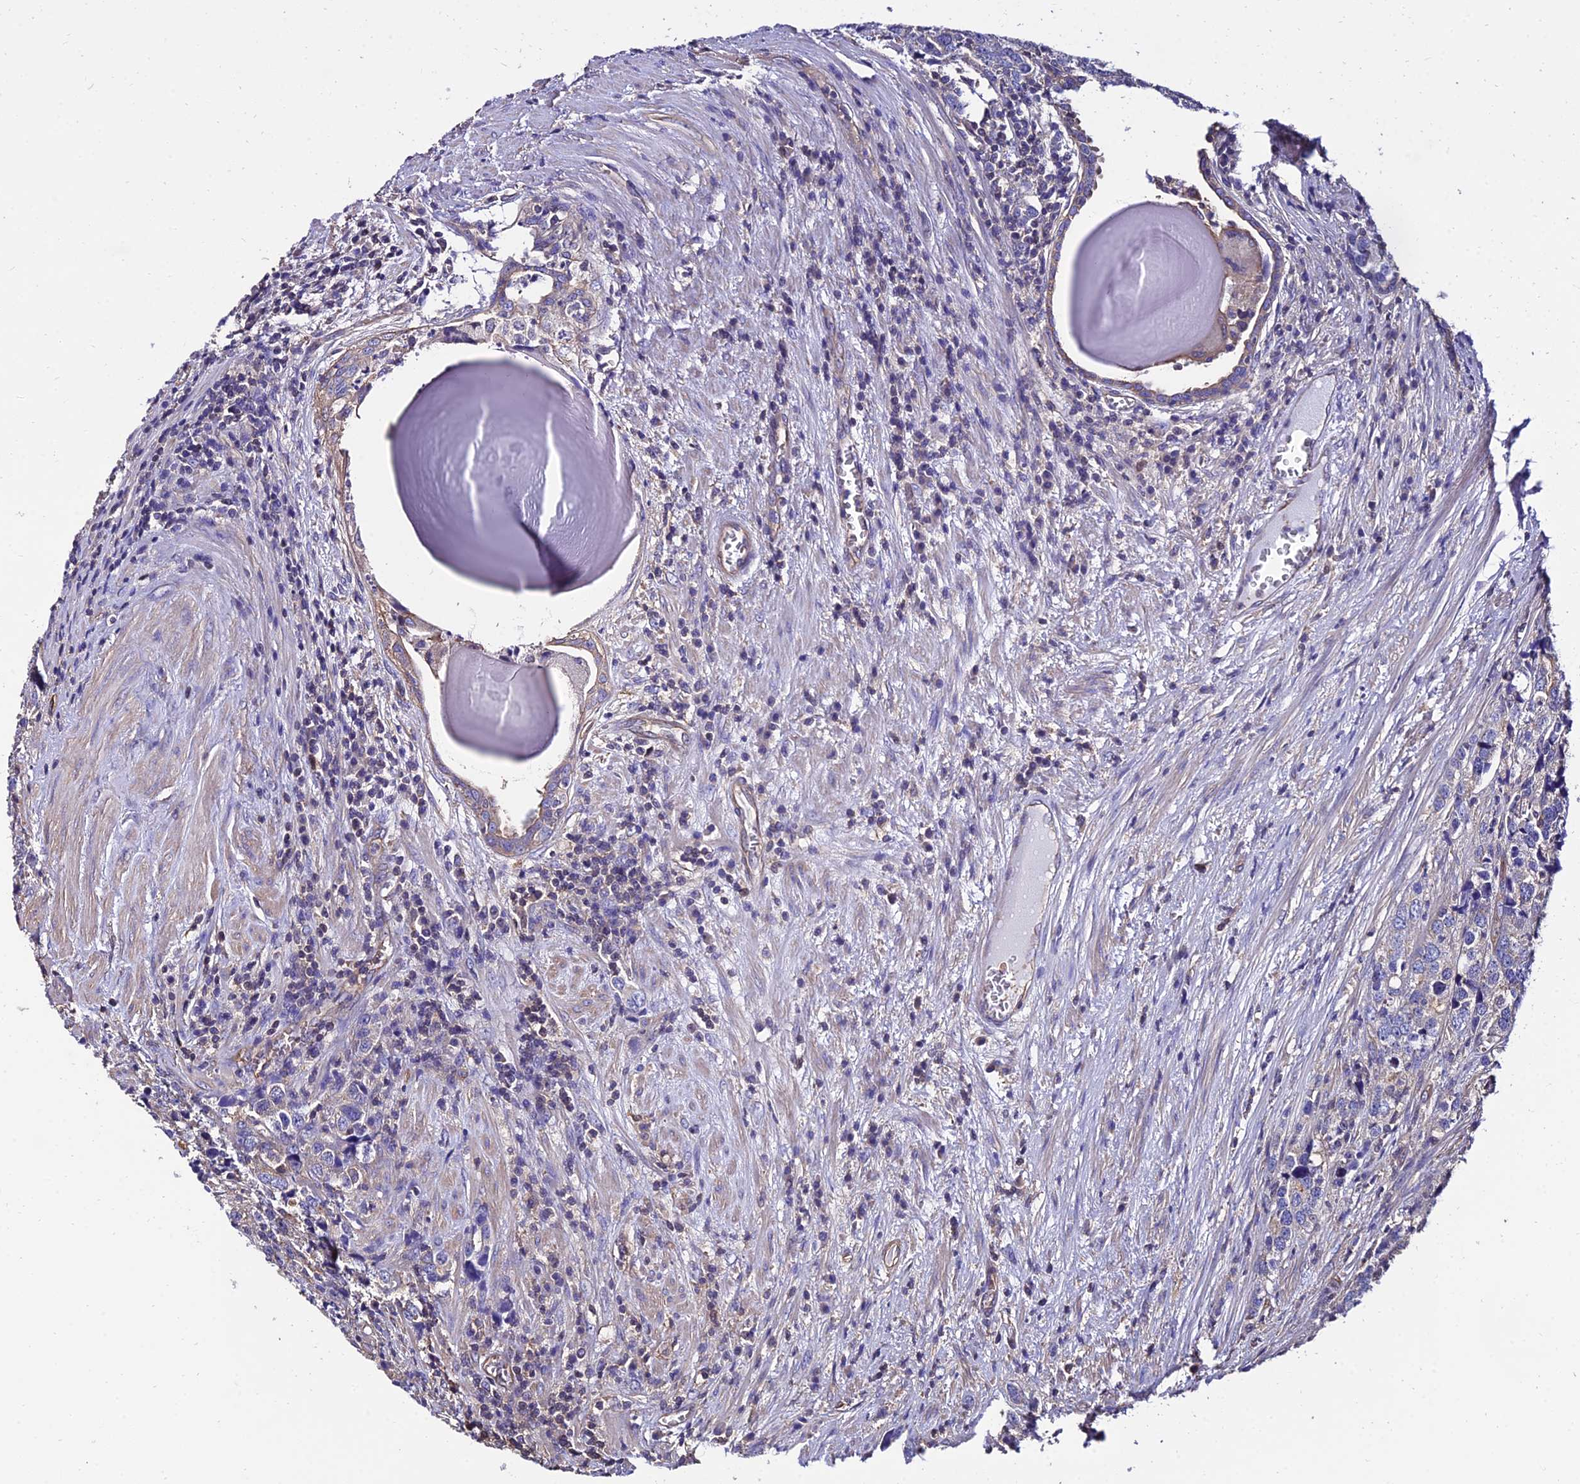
{"staining": {"intensity": "negative", "quantity": "none", "location": "none"}, "tissue": "prostate cancer", "cell_type": "Tumor cells", "image_type": "cancer", "snomed": [{"axis": "morphology", "description": "Adenocarcinoma, High grade"}, {"axis": "topography", "description": "Prostate"}], "caption": "IHC of adenocarcinoma (high-grade) (prostate) displays no positivity in tumor cells.", "gene": "CALM2", "patient": {"sex": "male", "age": 71}}